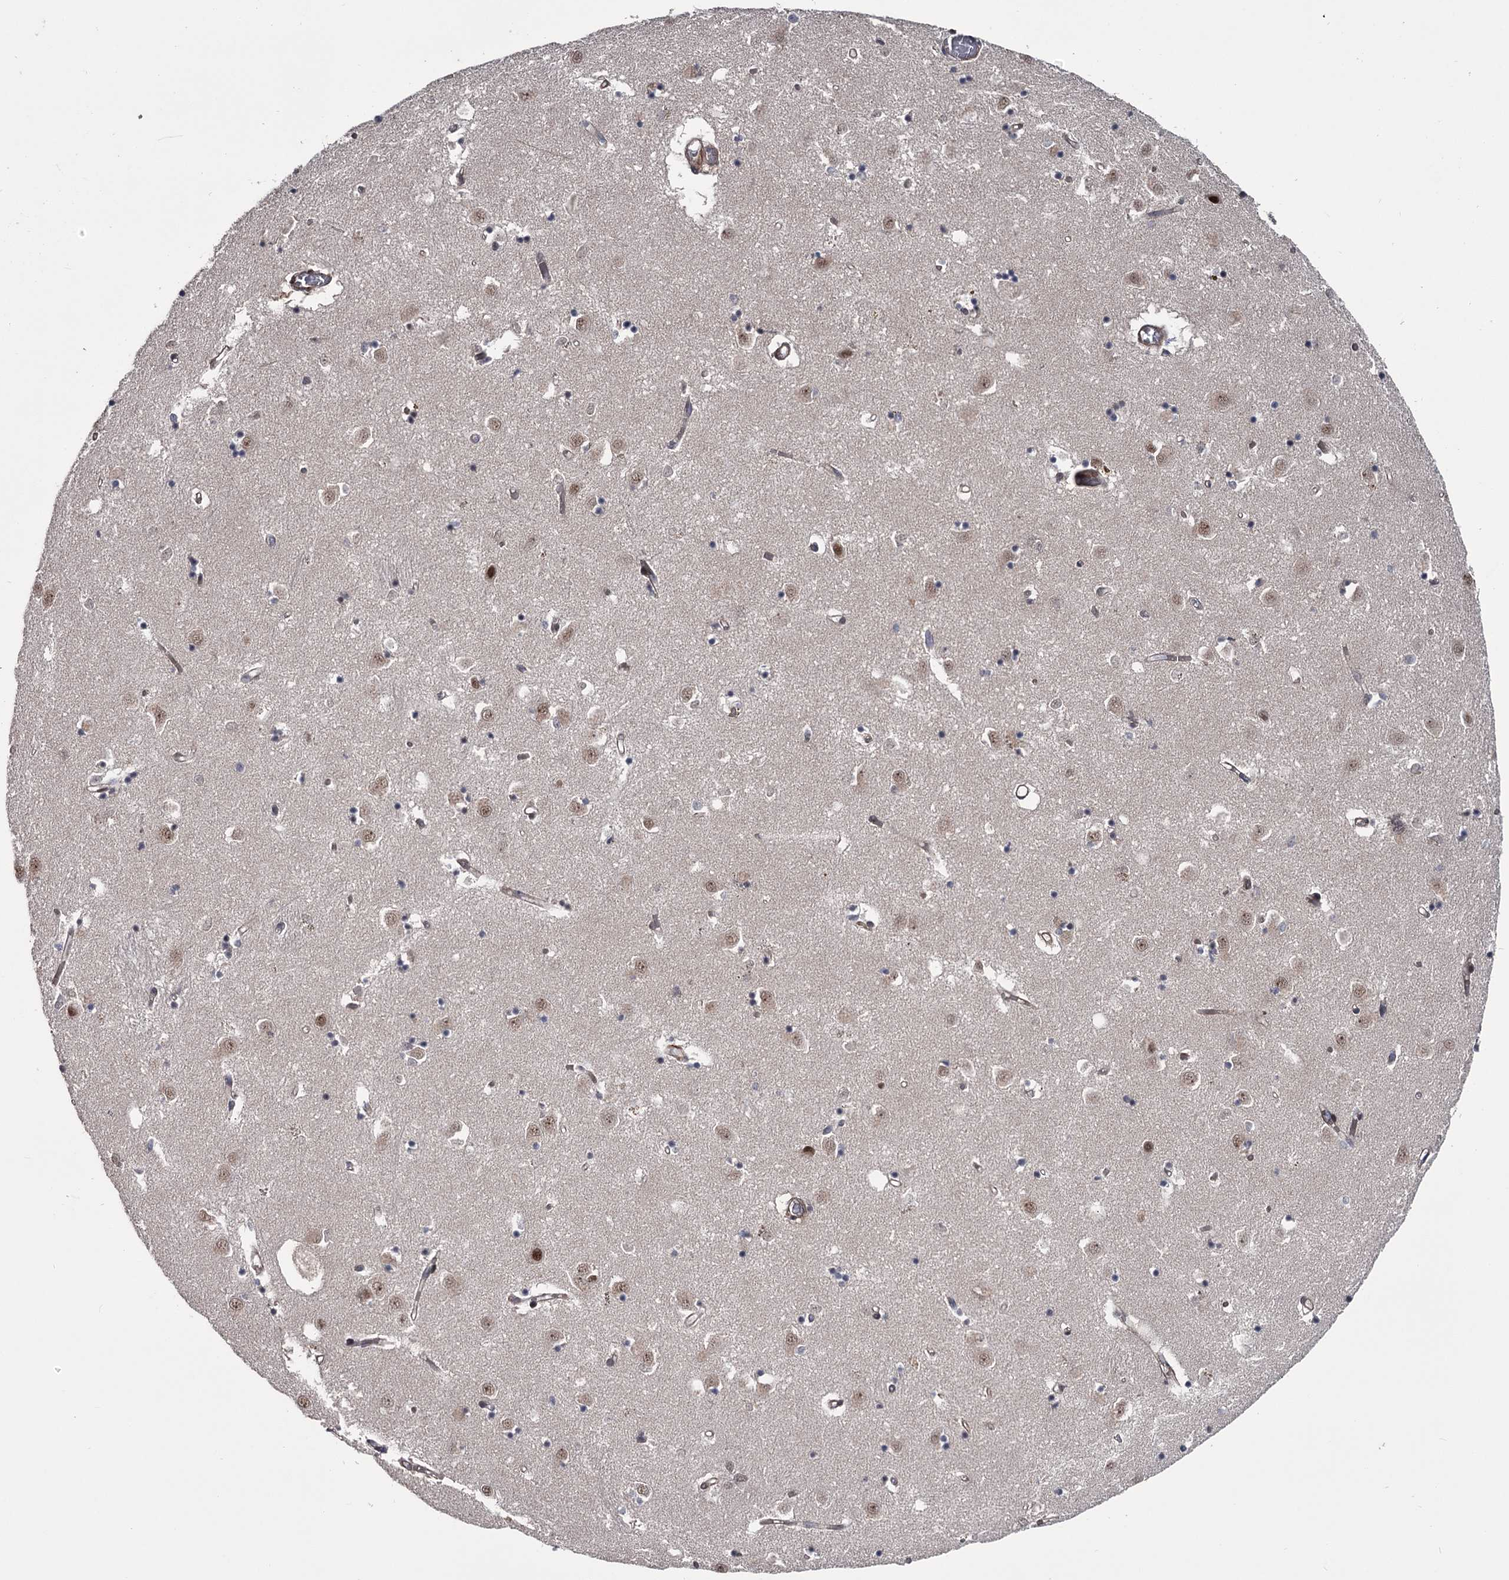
{"staining": {"intensity": "weak", "quantity": "25%-75%", "location": "nuclear"}, "tissue": "caudate", "cell_type": "Glial cells", "image_type": "normal", "snomed": [{"axis": "morphology", "description": "Normal tissue, NOS"}, {"axis": "topography", "description": "Lateral ventricle wall"}], "caption": "Caudate stained with a brown dye reveals weak nuclear positive staining in about 25%-75% of glial cells.", "gene": "PRPF40B", "patient": {"sex": "male", "age": 70}}